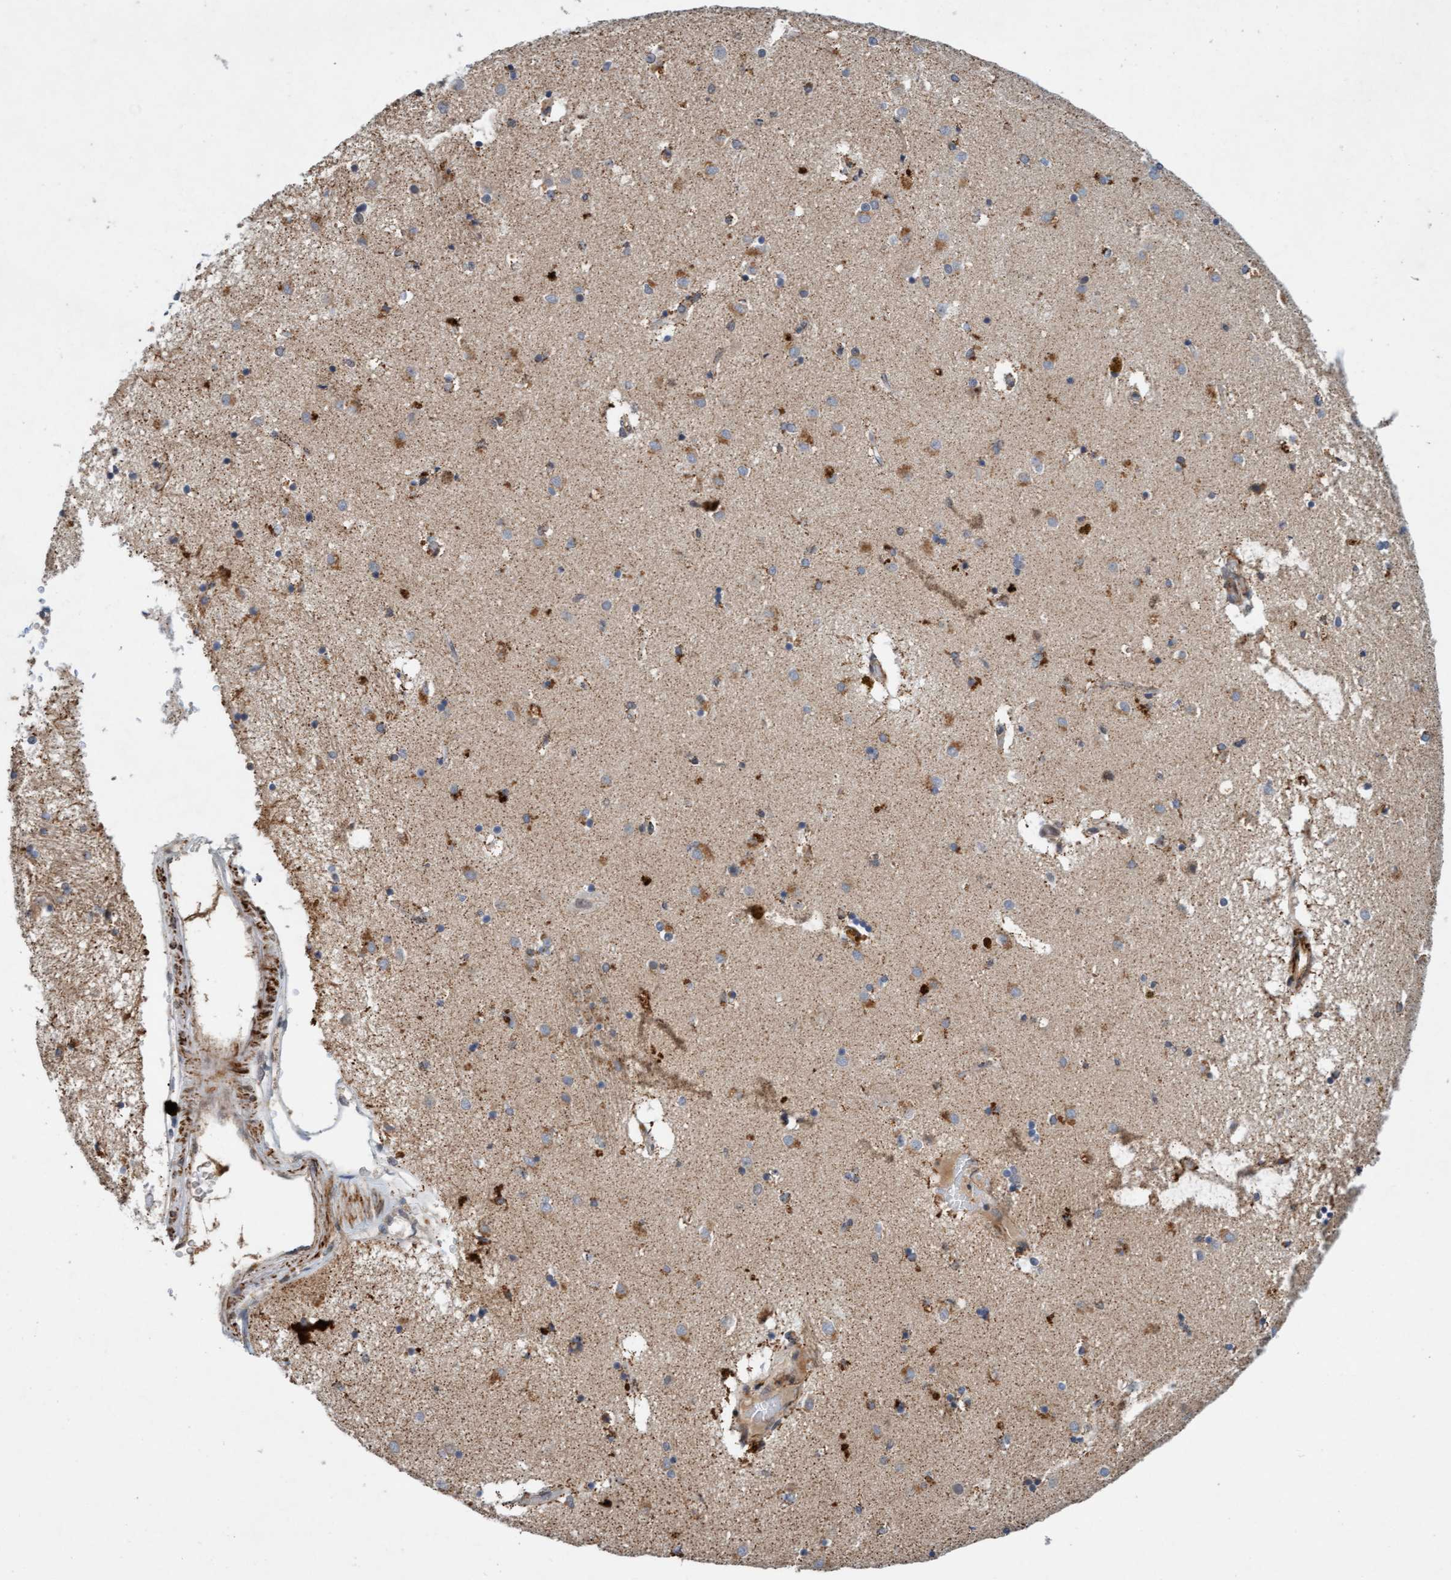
{"staining": {"intensity": "moderate", "quantity": "25%-75%", "location": "cytoplasmic/membranous"}, "tissue": "caudate", "cell_type": "Glial cells", "image_type": "normal", "snomed": [{"axis": "morphology", "description": "Normal tissue, NOS"}, {"axis": "topography", "description": "Lateral ventricle wall"}], "caption": "Immunohistochemistry (IHC) of normal caudate shows medium levels of moderate cytoplasmic/membranous positivity in about 25%-75% of glial cells.", "gene": "TMEM70", "patient": {"sex": "male", "age": 70}}